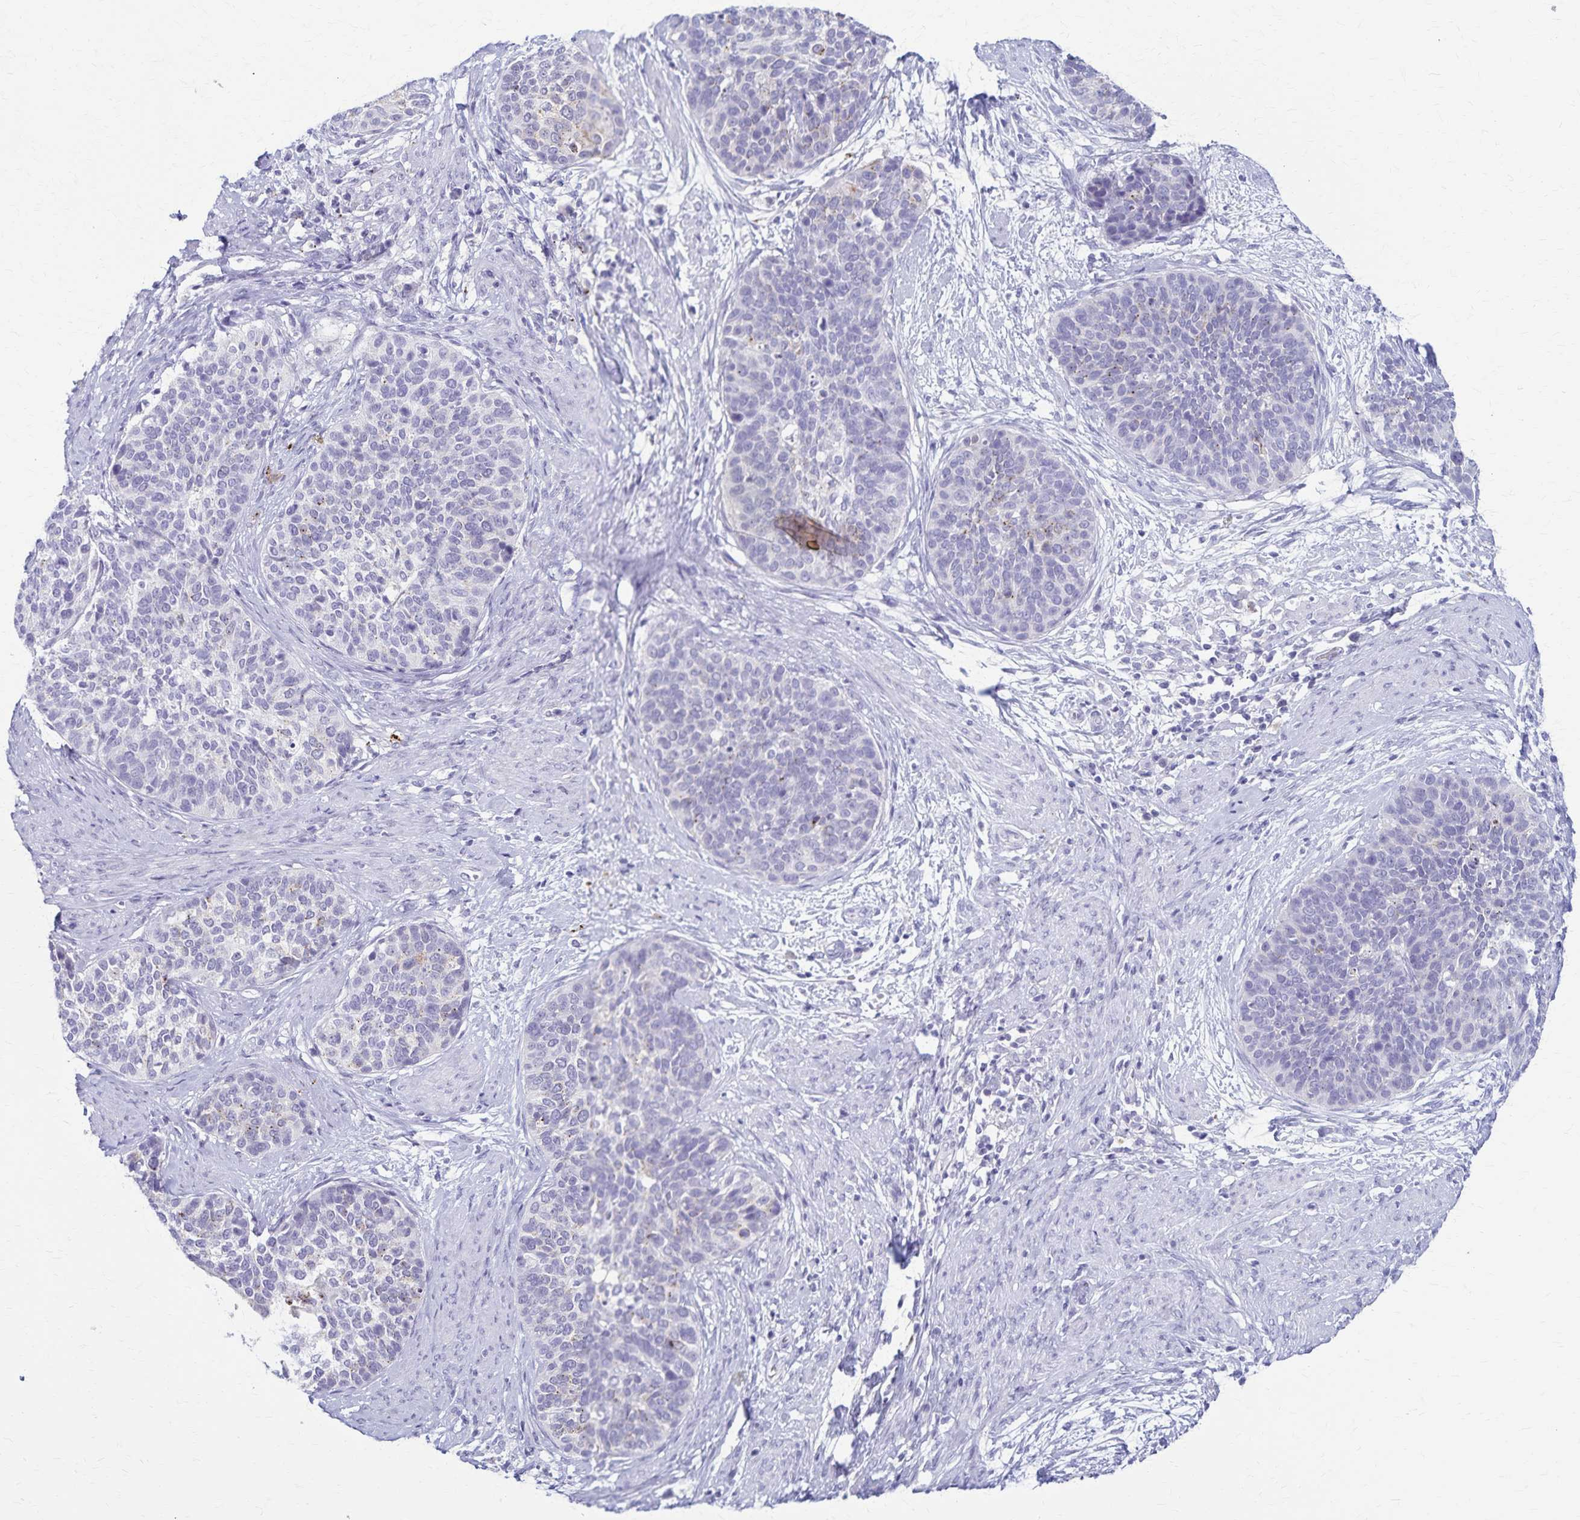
{"staining": {"intensity": "negative", "quantity": "none", "location": "none"}, "tissue": "cervical cancer", "cell_type": "Tumor cells", "image_type": "cancer", "snomed": [{"axis": "morphology", "description": "Squamous cell carcinoma, NOS"}, {"axis": "topography", "description": "Cervix"}], "caption": "Immunohistochemical staining of human cervical squamous cell carcinoma demonstrates no significant expression in tumor cells.", "gene": "TMEM60", "patient": {"sex": "female", "age": 69}}